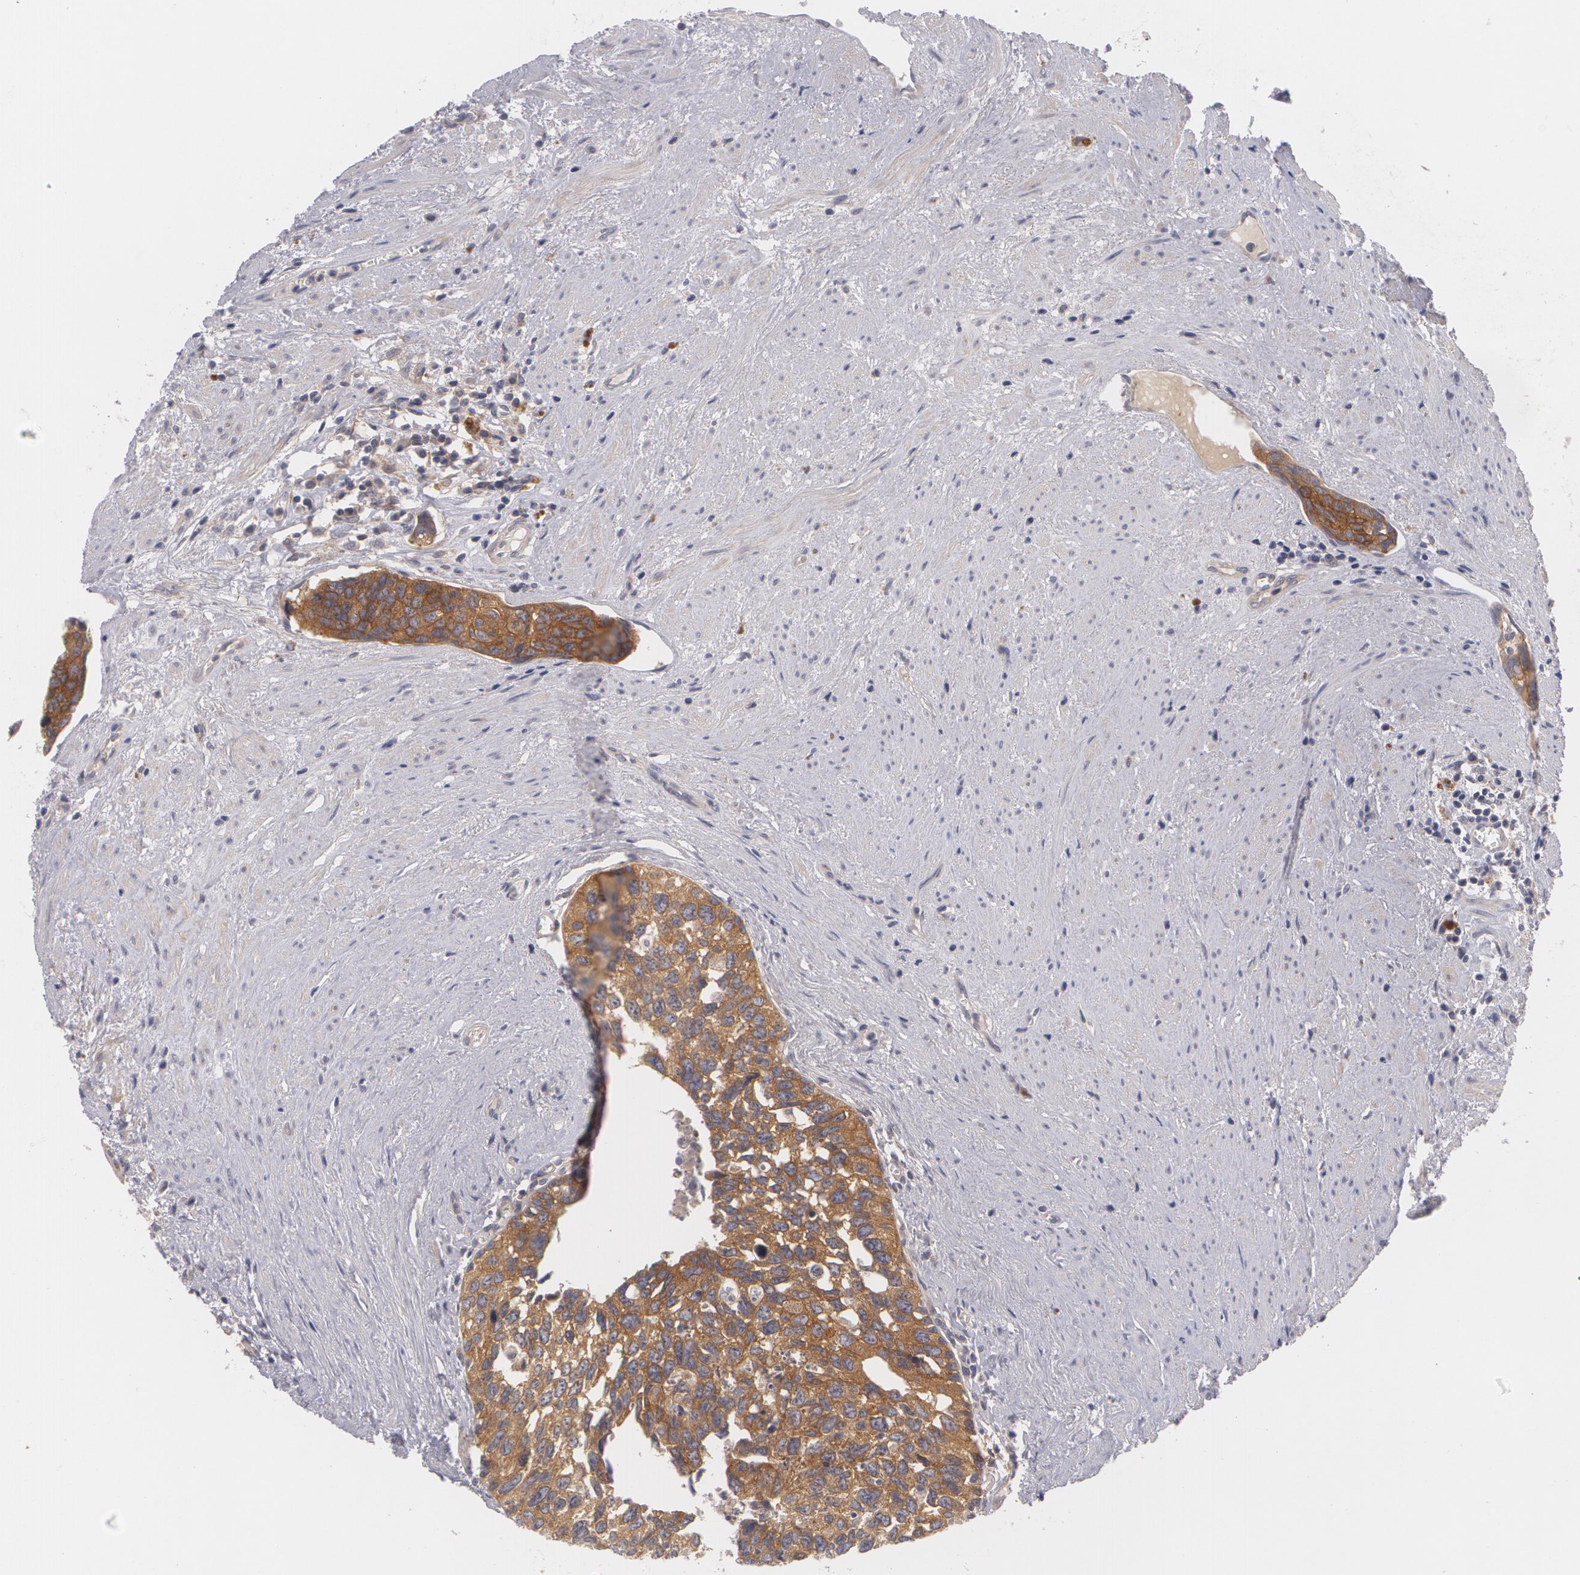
{"staining": {"intensity": "strong", "quantity": ">75%", "location": "cytoplasmic/membranous"}, "tissue": "urothelial cancer", "cell_type": "Tumor cells", "image_type": "cancer", "snomed": [{"axis": "morphology", "description": "Urothelial carcinoma, High grade"}, {"axis": "topography", "description": "Urinary bladder"}], "caption": "Immunohistochemistry (IHC) histopathology image of neoplastic tissue: urothelial carcinoma (high-grade) stained using immunohistochemistry (IHC) reveals high levels of strong protein expression localized specifically in the cytoplasmic/membranous of tumor cells, appearing as a cytoplasmic/membranous brown color.", "gene": "CASK", "patient": {"sex": "male", "age": 81}}